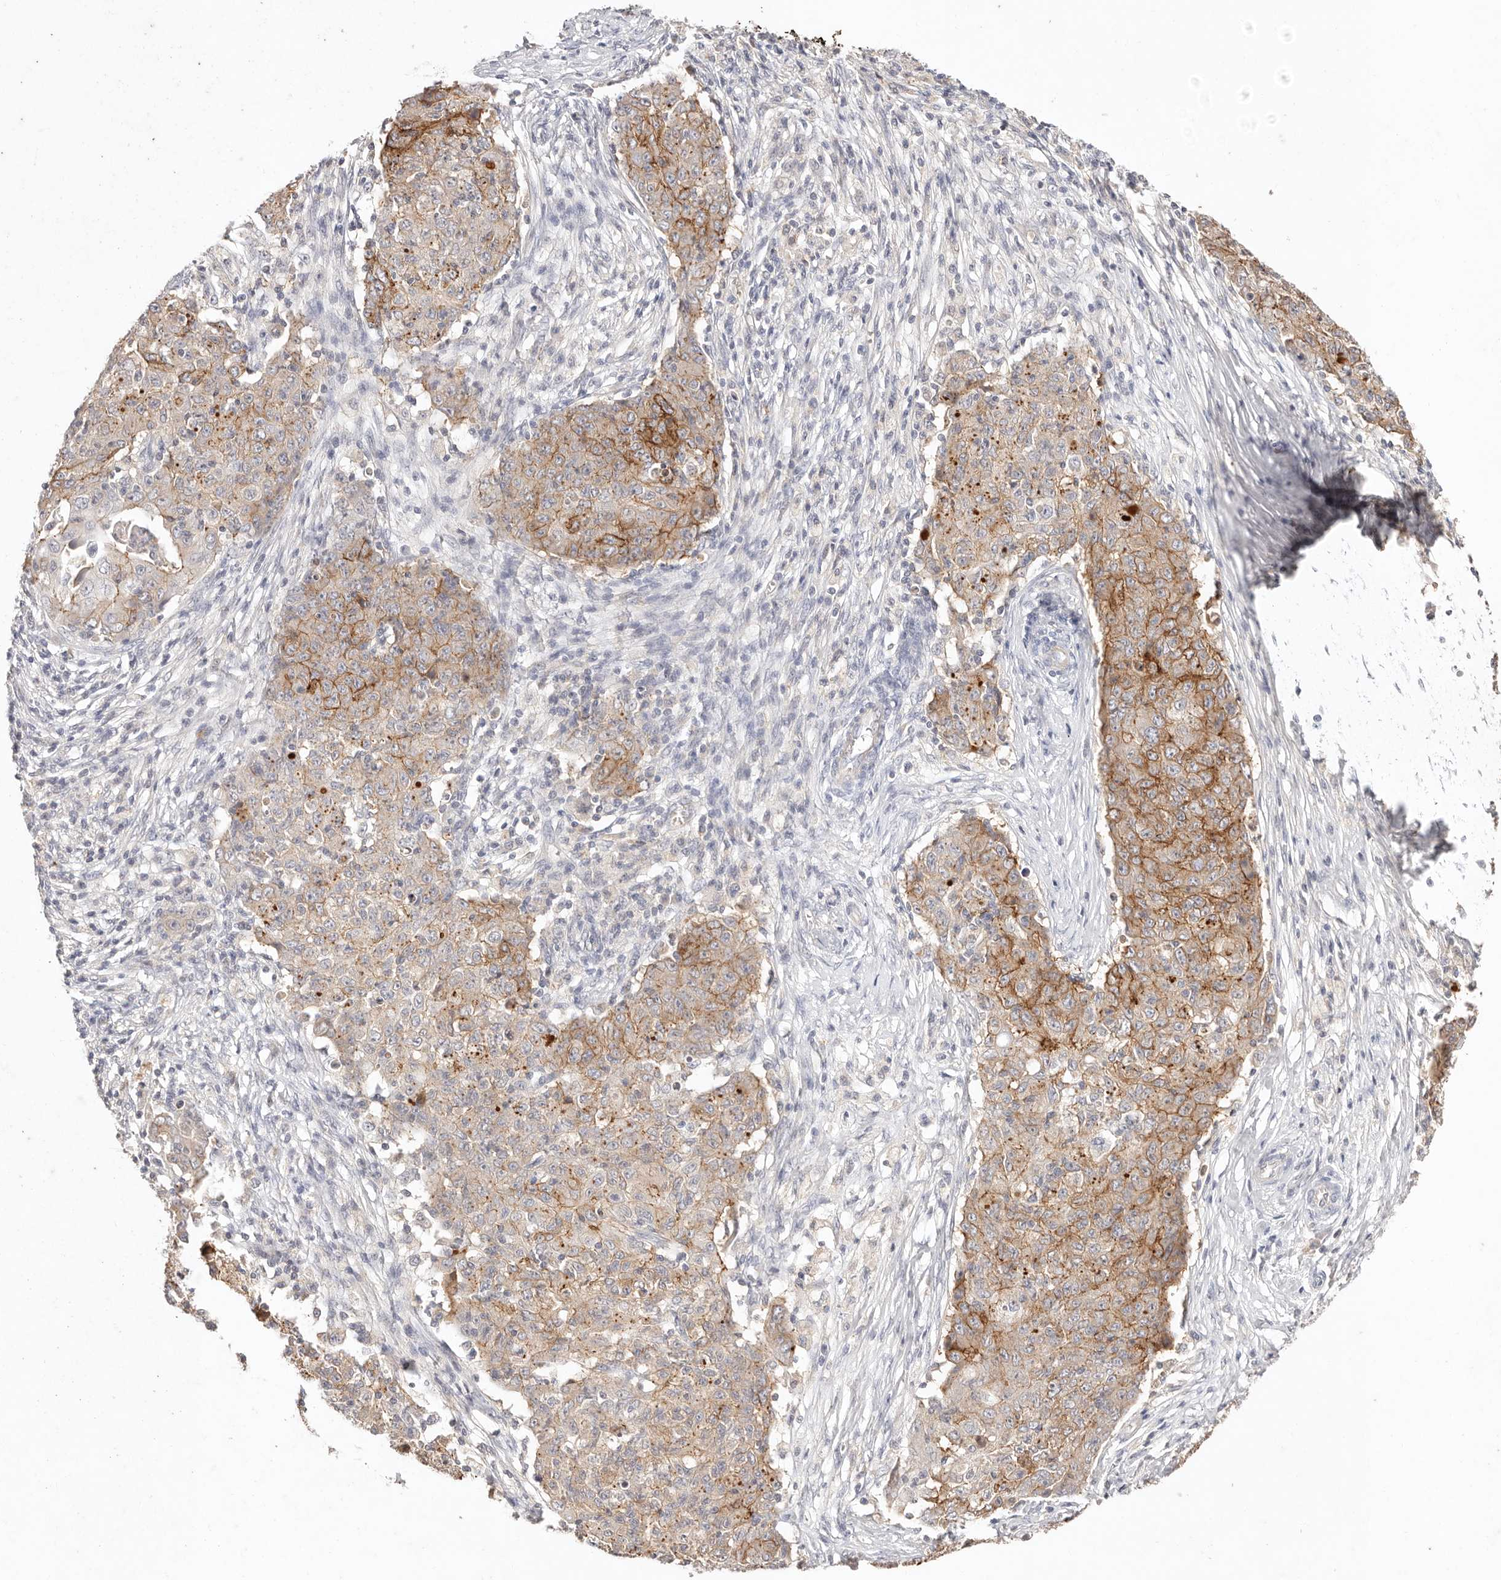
{"staining": {"intensity": "moderate", "quantity": "25%-75%", "location": "cytoplasmic/membranous"}, "tissue": "ovarian cancer", "cell_type": "Tumor cells", "image_type": "cancer", "snomed": [{"axis": "morphology", "description": "Carcinoma, endometroid"}, {"axis": "topography", "description": "Ovary"}], "caption": "Tumor cells demonstrate medium levels of moderate cytoplasmic/membranous positivity in about 25%-75% of cells in human ovarian endometroid carcinoma.", "gene": "CXADR", "patient": {"sex": "female", "age": 42}}